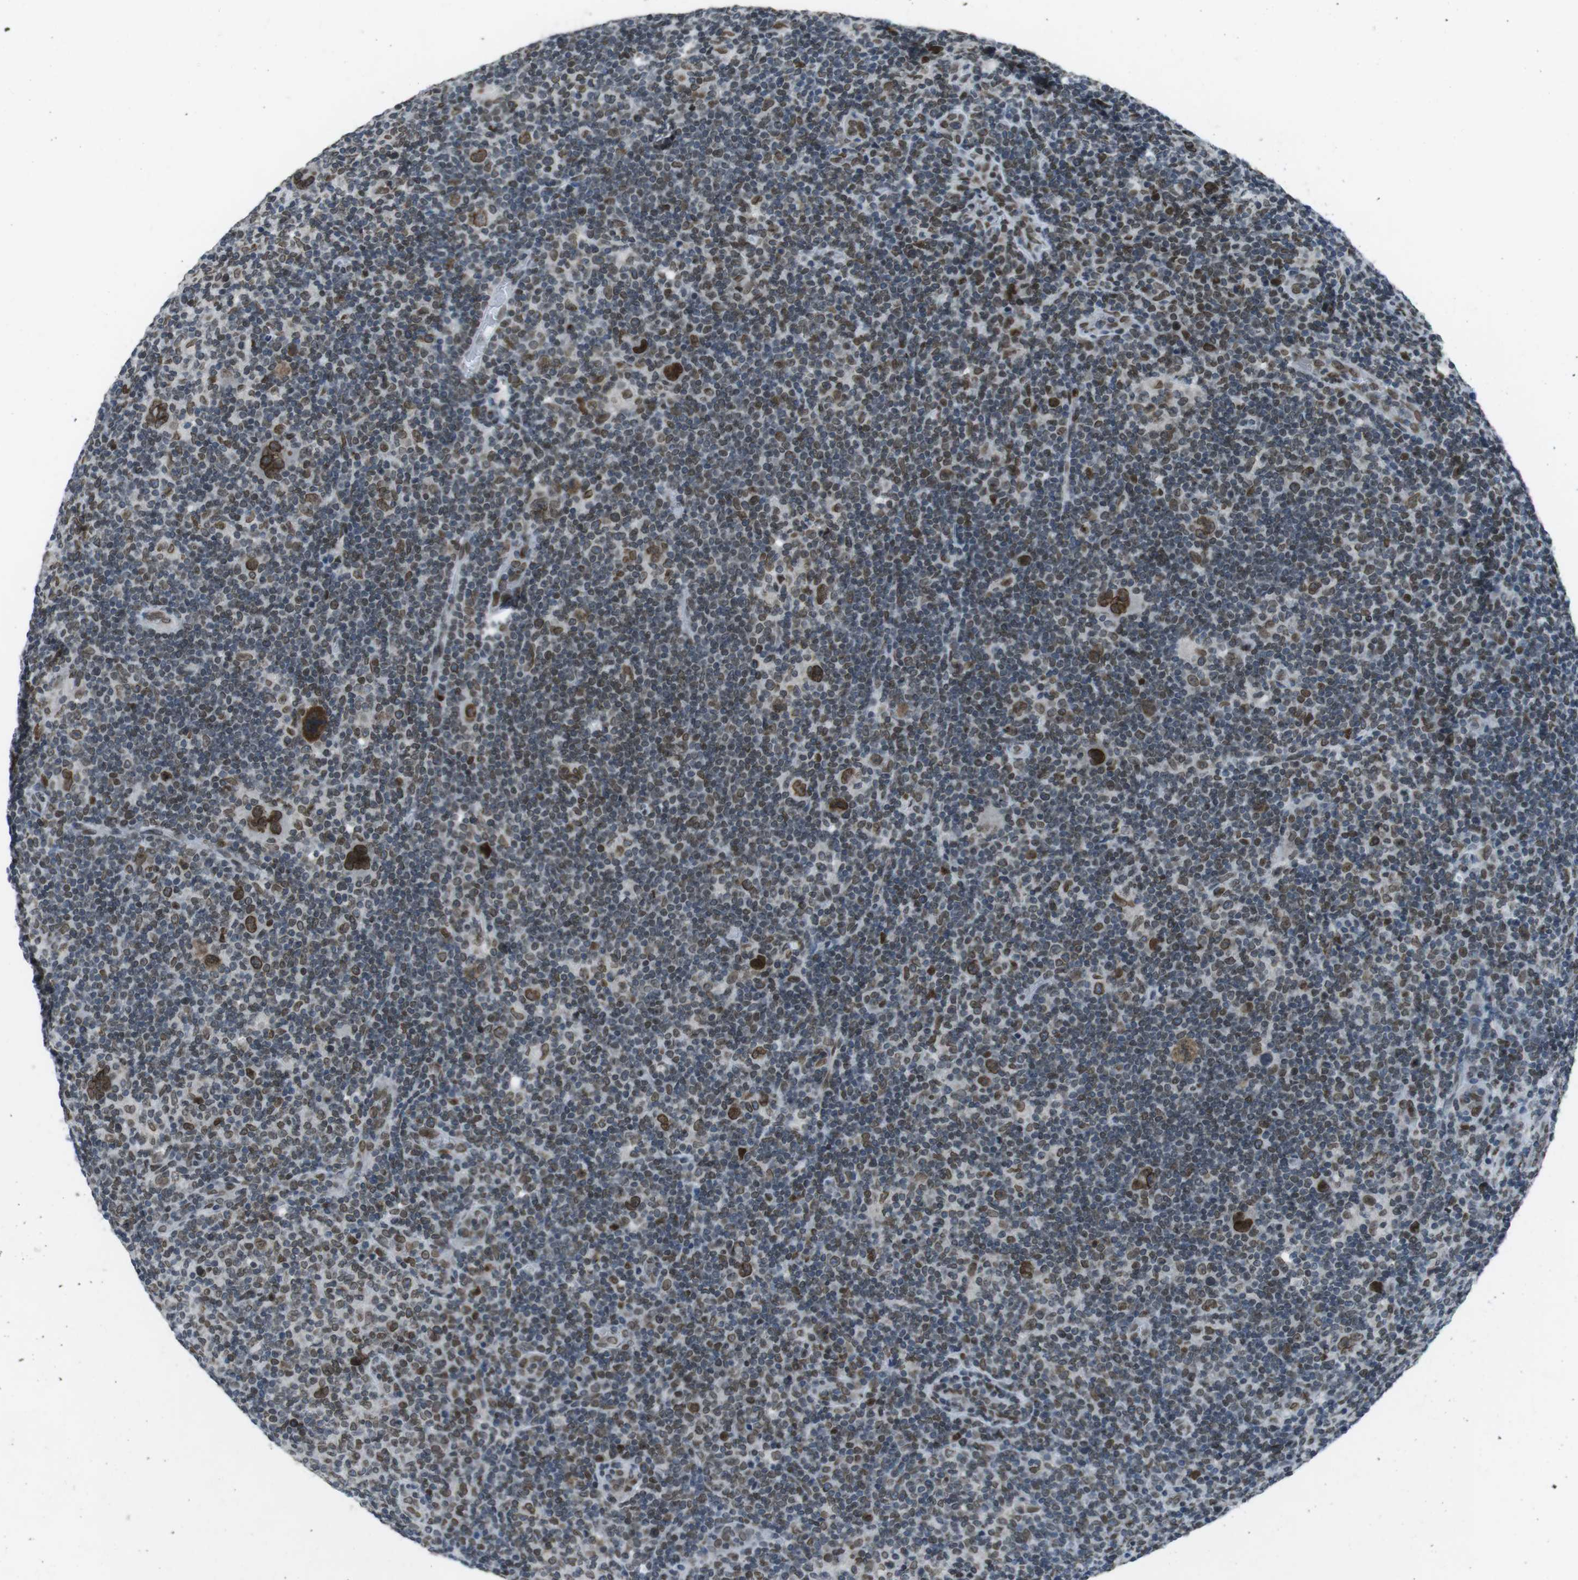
{"staining": {"intensity": "strong", "quantity": ">75%", "location": "nuclear"}, "tissue": "lymphoma", "cell_type": "Tumor cells", "image_type": "cancer", "snomed": [{"axis": "morphology", "description": "Hodgkin's disease, NOS"}, {"axis": "topography", "description": "Lymph node"}], "caption": "DAB (3,3'-diaminobenzidine) immunohistochemical staining of Hodgkin's disease reveals strong nuclear protein positivity in approximately >75% of tumor cells.", "gene": "MAD1L1", "patient": {"sex": "female", "age": 57}}